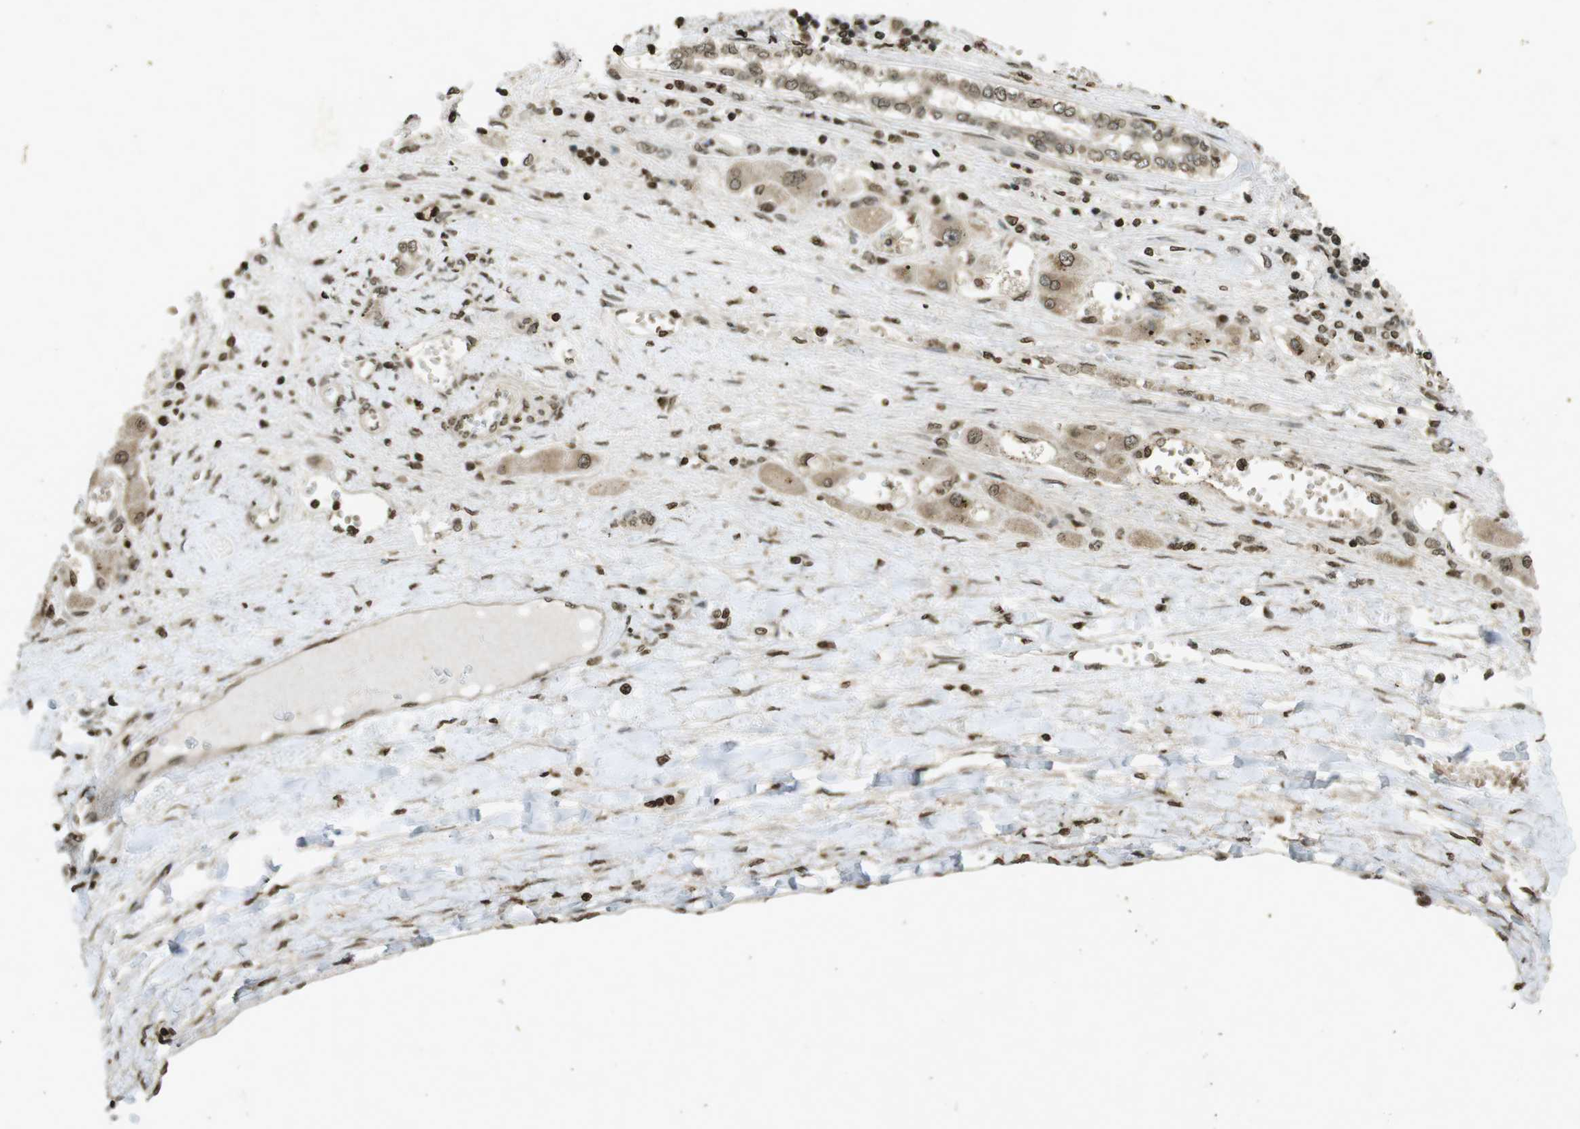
{"staining": {"intensity": "weak", "quantity": ">75%", "location": "nuclear"}, "tissue": "liver cancer", "cell_type": "Tumor cells", "image_type": "cancer", "snomed": [{"axis": "morphology", "description": "Carcinoma, Hepatocellular, NOS"}, {"axis": "topography", "description": "Liver"}], "caption": "This micrograph shows liver cancer (hepatocellular carcinoma) stained with IHC to label a protein in brown. The nuclear of tumor cells show weak positivity for the protein. Nuclei are counter-stained blue.", "gene": "ORC4", "patient": {"sex": "female", "age": 61}}